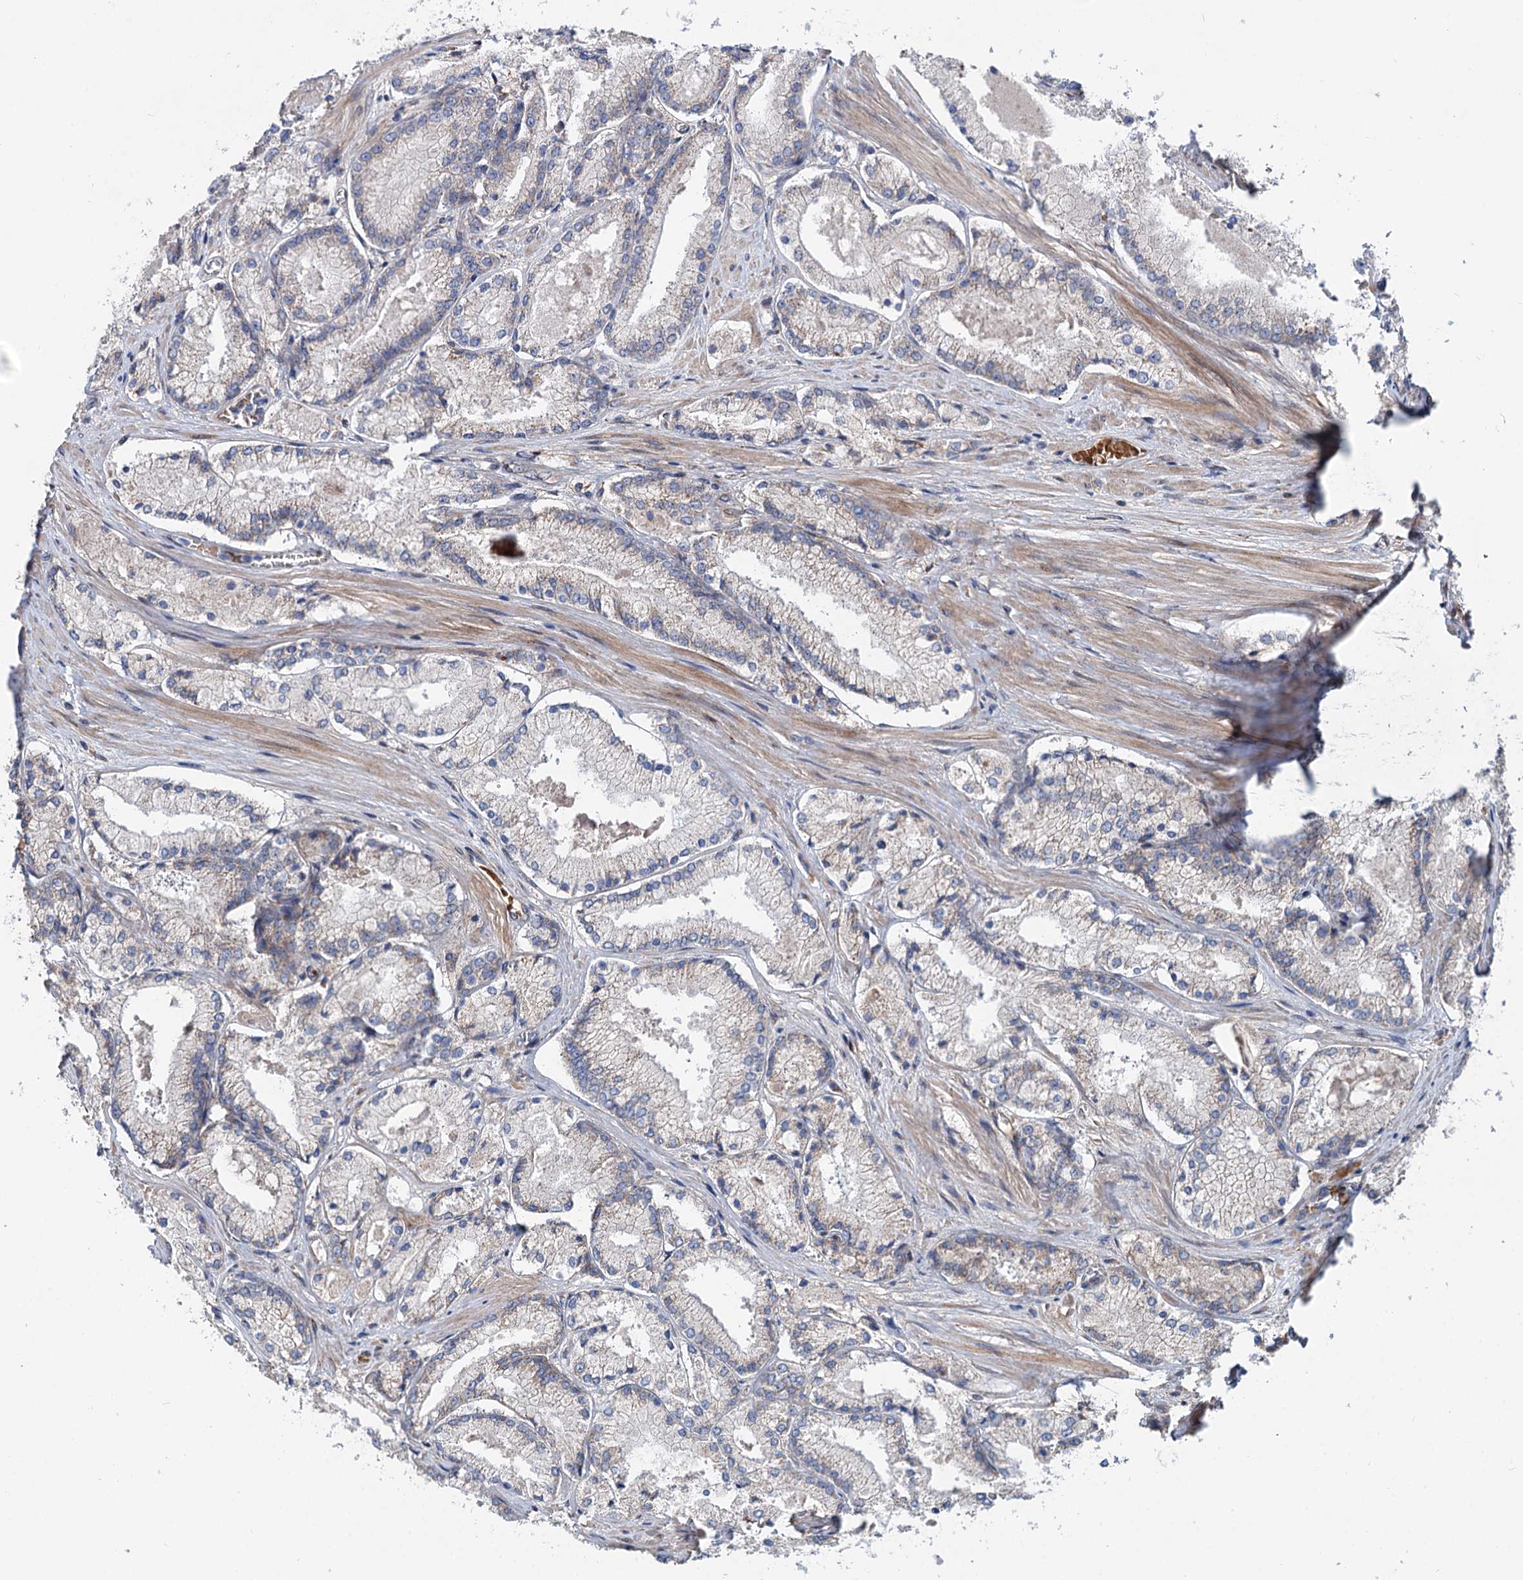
{"staining": {"intensity": "negative", "quantity": "none", "location": "none"}, "tissue": "prostate cancer", "cell_type": "Tumor cells", "image_type": "cancer", "snomed": [{"axis": "morphology", "description": "Adenocarcinoma, Low grade"}, {"axis": "topography", "description": "Prostate"}], "caption": "A high-resolution photomicrograph shows immunohistochemistry staining of adenocarcinoma (low-grade) (prostate), which demonstrates no significant expression in tumor cells.", "gene": "PTDSS2", "patient": {"sex": "male", "age": 74}}